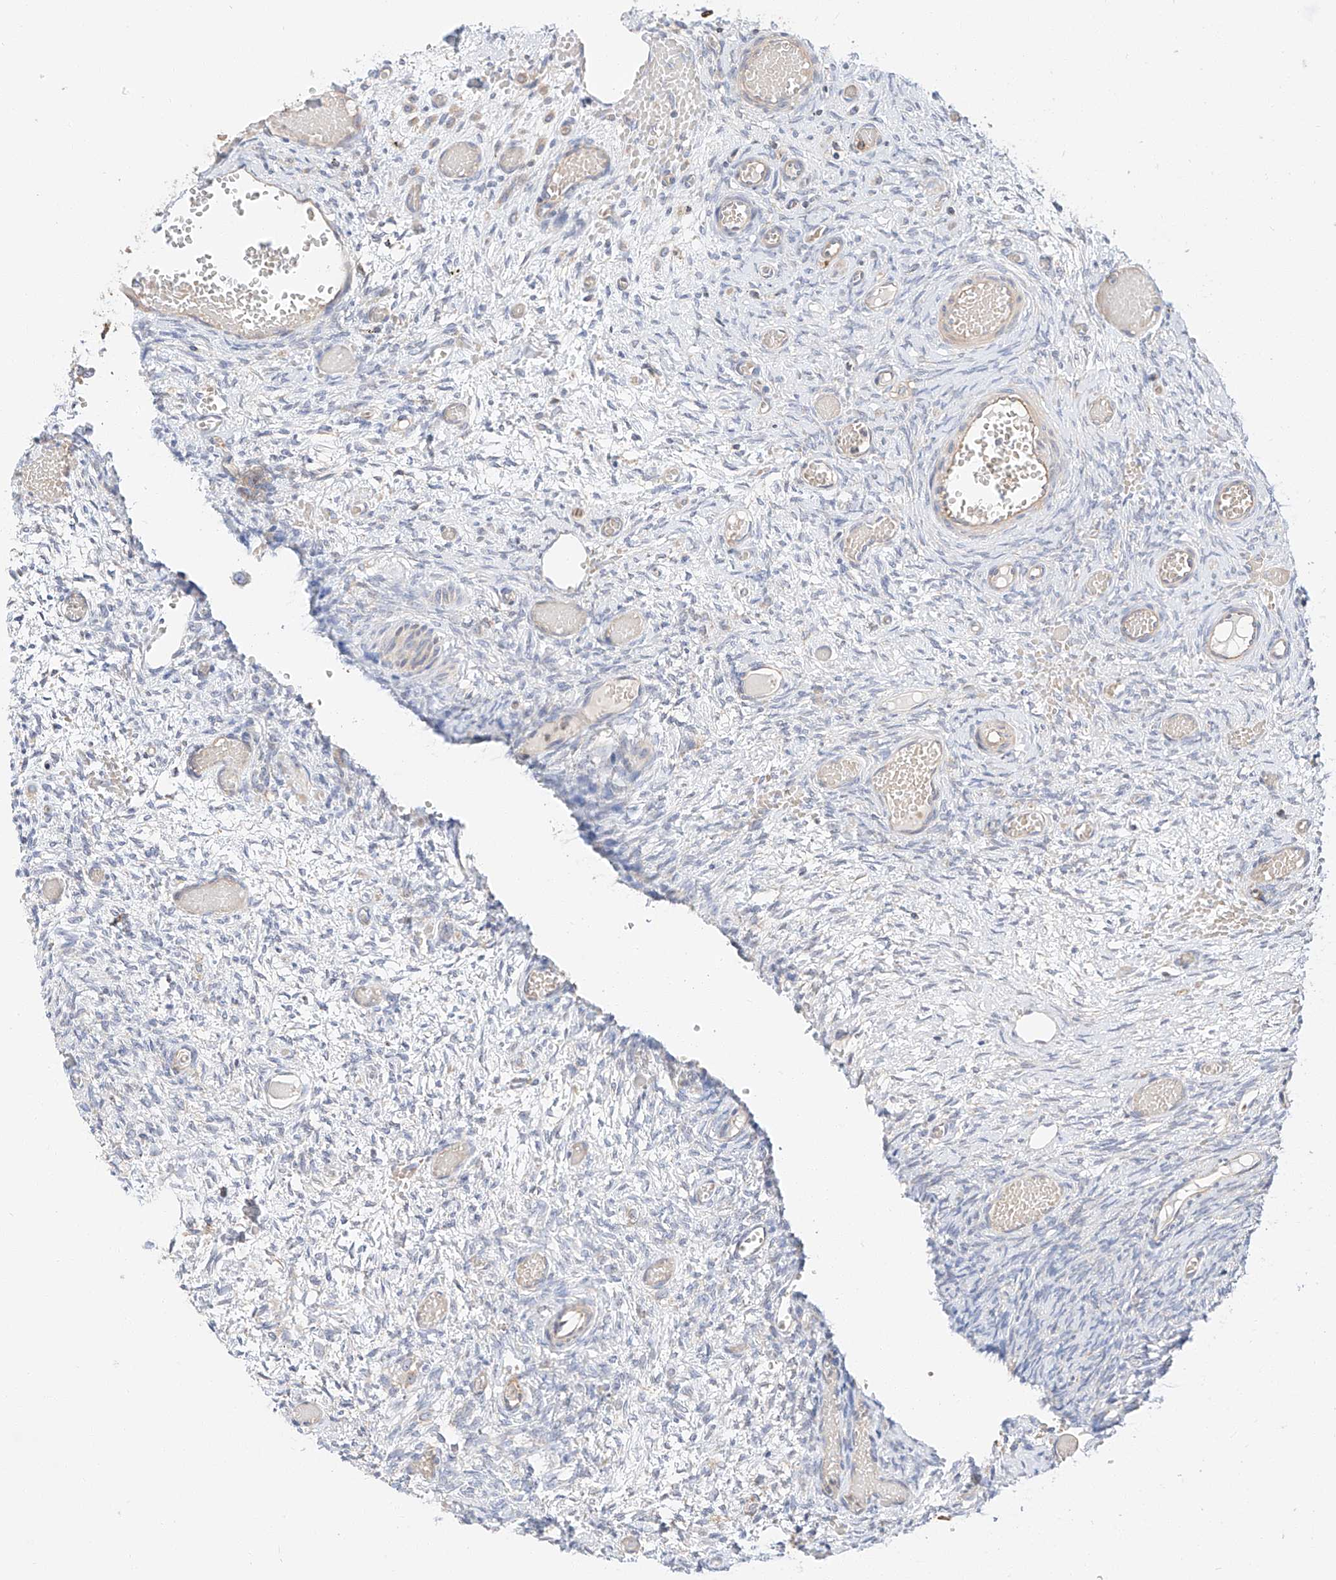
{"staining": {"intensity": "negative", "quantity": "none", "location": "none"}, "tissue": "ovary", "cell_type": "Follicle cells", "image_type": "normal", "snomed": [{"axis": "morphology", "description": "Adenocarcinoma, NOS"}, {"axis": "topography", "description": "Endometrium"}], "caption": "This is an immunohistochemistry micrograph of normal ovary. There is no positivity in follicle cells.", "gene": "GLMN", "patient": {"sex": "female", "age": 32}}